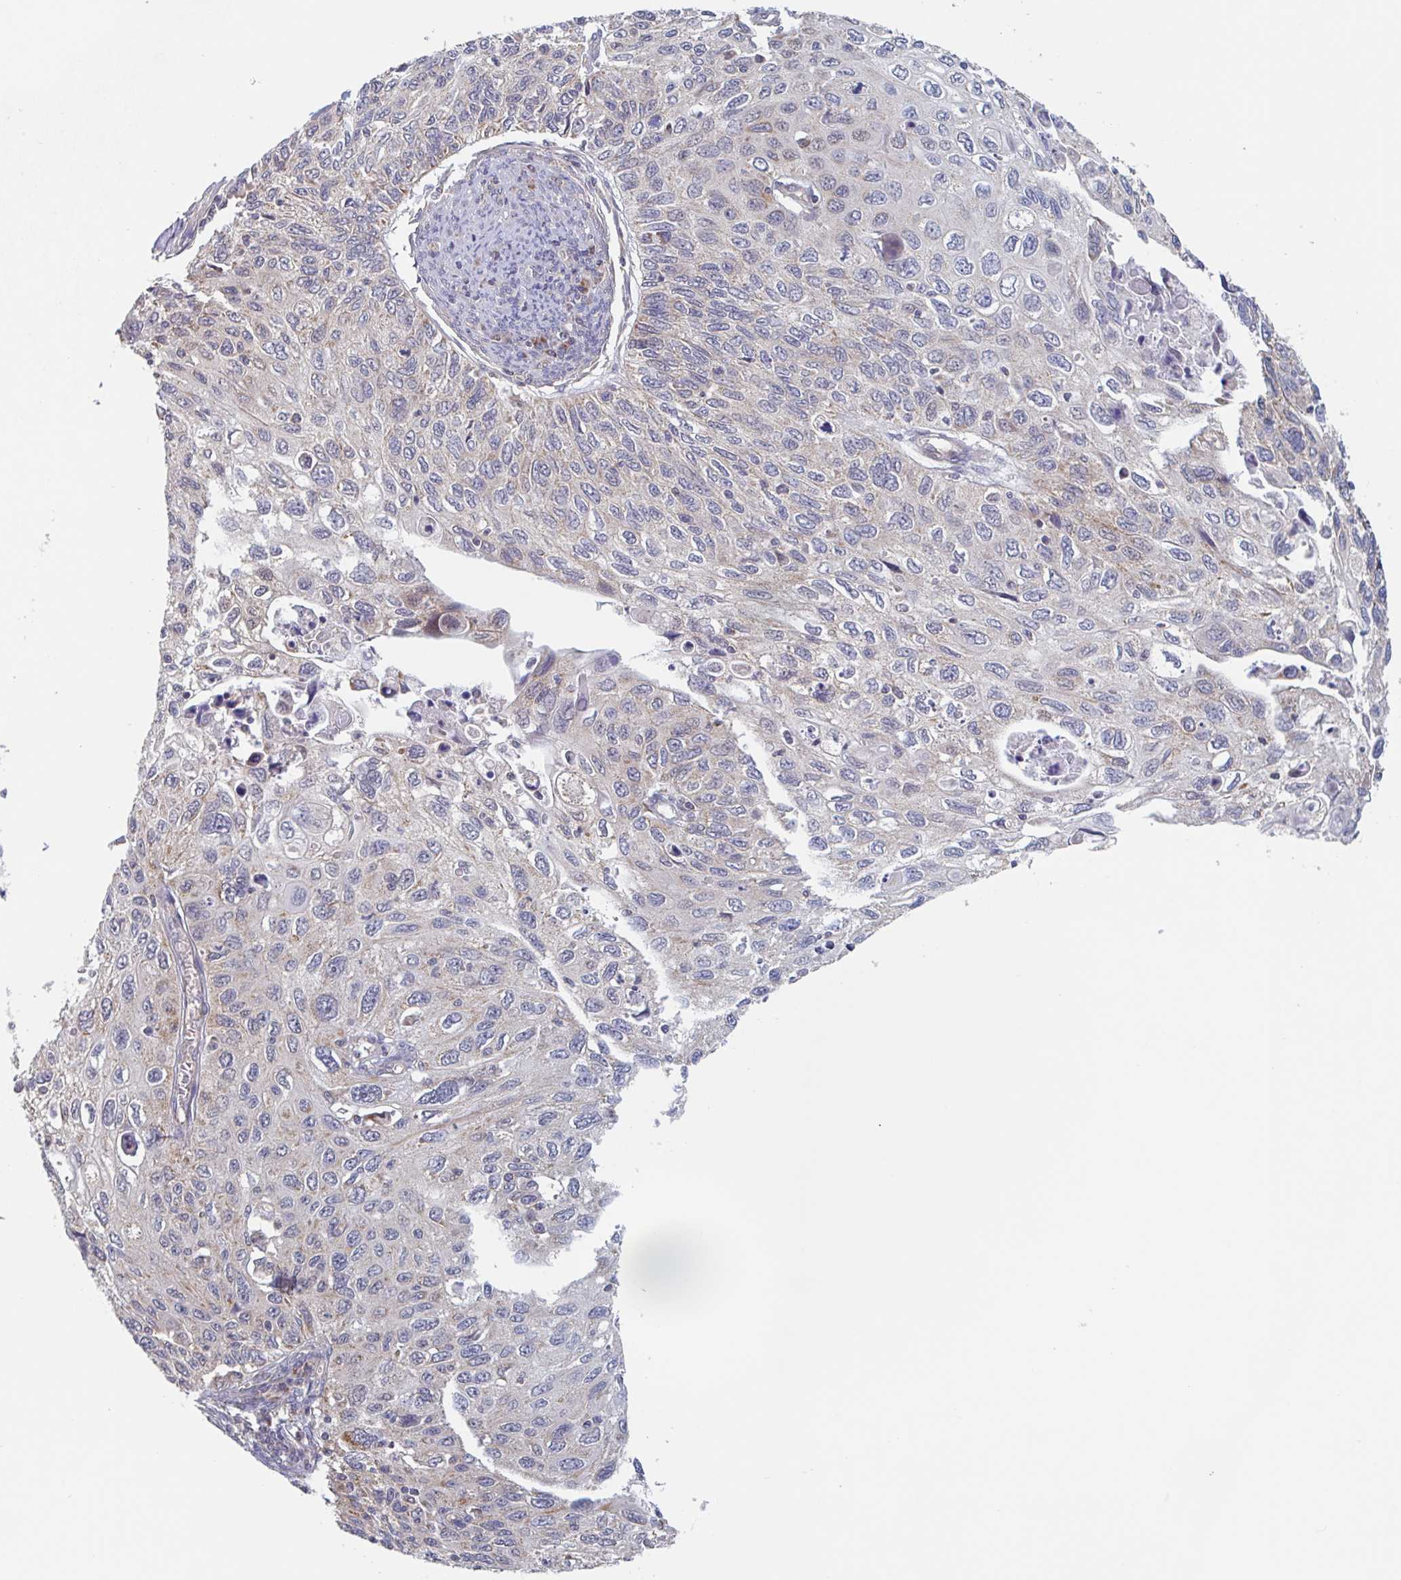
{"staining": {"intensity": "weak", "quantity": "25%-75%", "location": "cytoplasmic/membranous"}, "tissue": "cervical cancer", "cell_type": "Tumor cells", "image_type": "cancer", "snomed": [{"axis": "morphology", "description": "Squamous cell carcinoma, NOS"}, {"axis": "topography", "description": "Cervix"}], "caption": "Weak cytoplasmic/membranous protein expression is present in about 25%-75% of tumor cells in squamous cell carcinoma (cervical). The protein is shown in brown color, while the nuclei are stained blue.", "gene": "SURF1", "patient": {"sex": "female", "age": 70}}